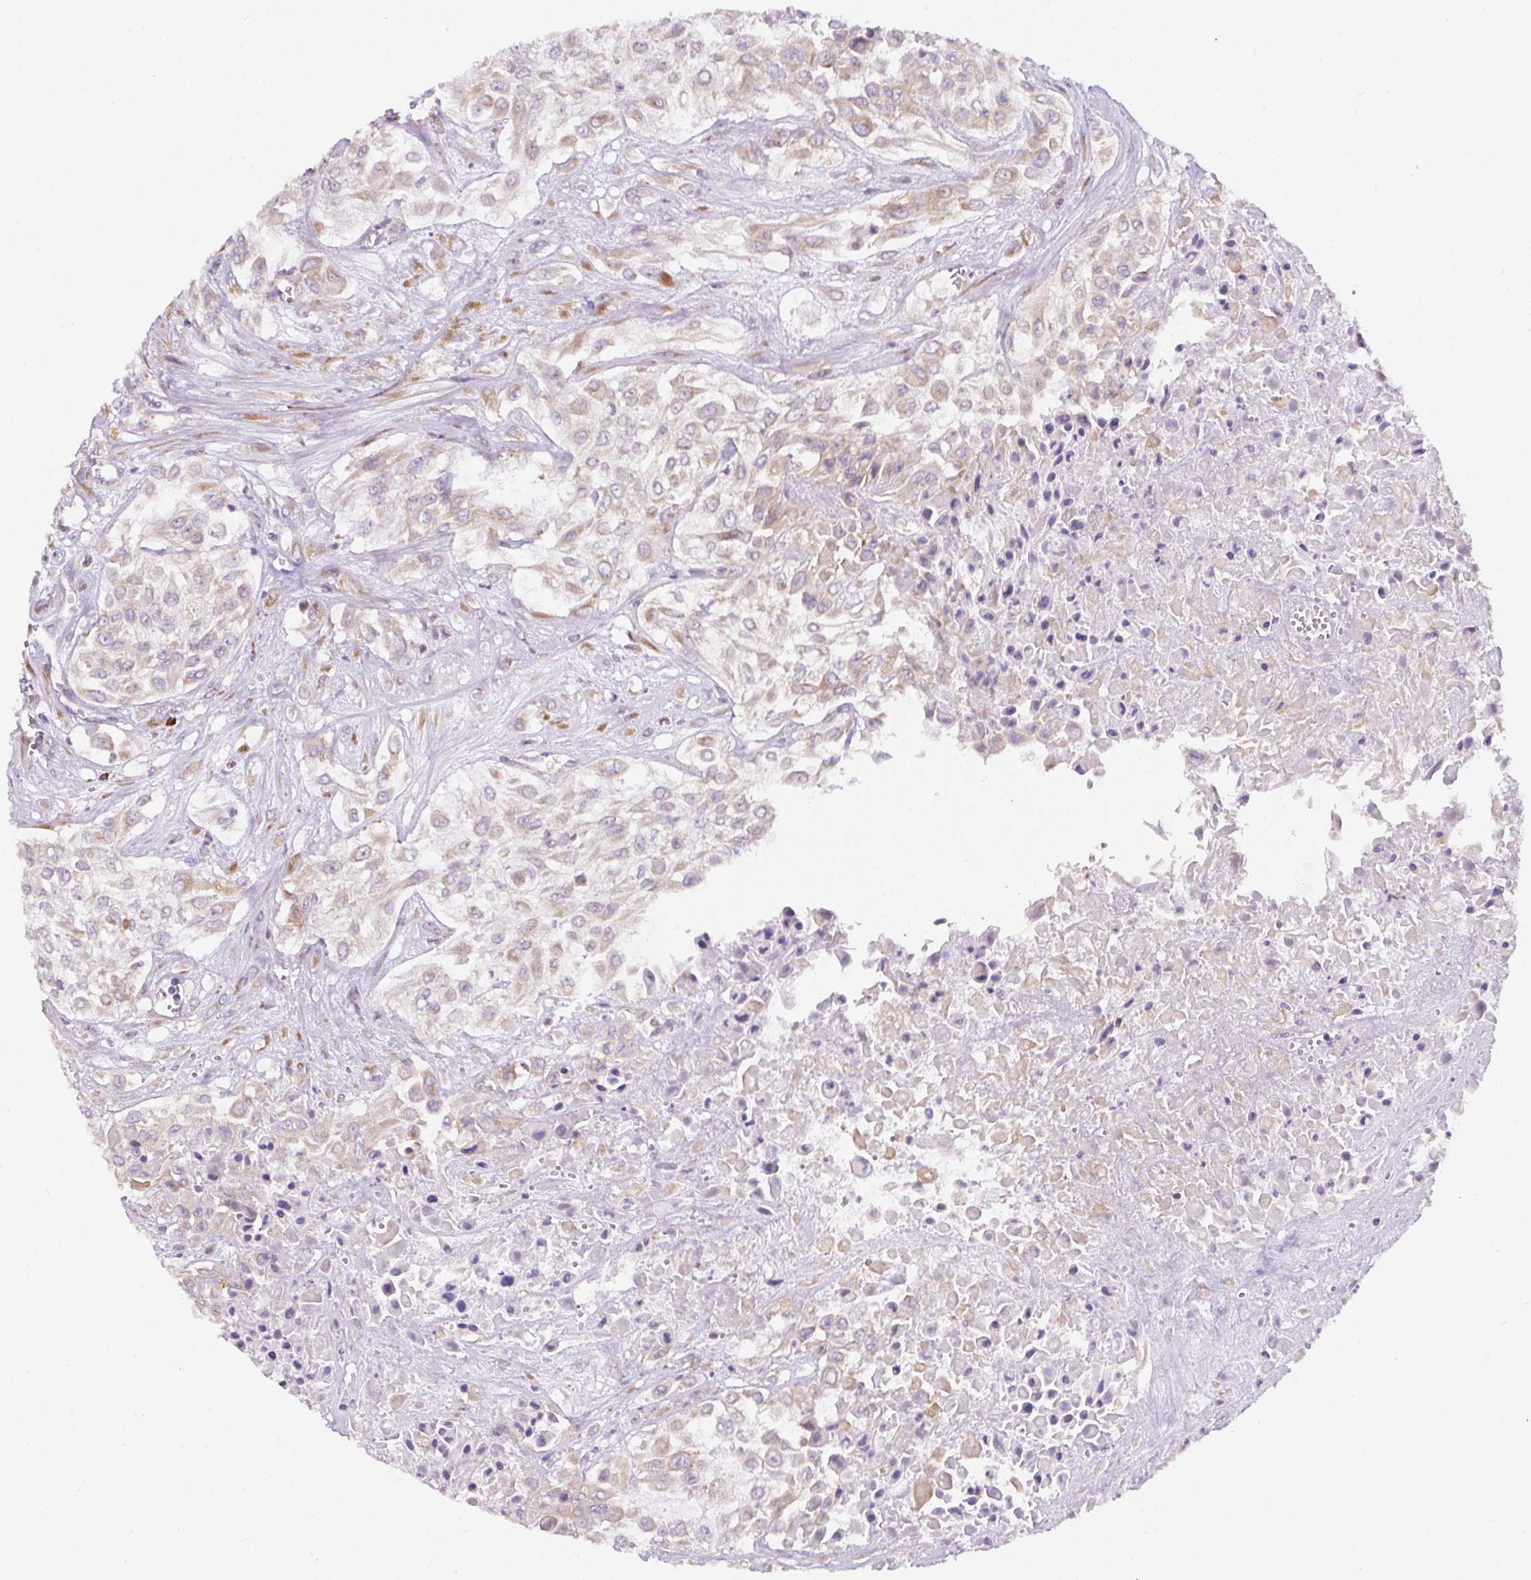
{"staining": {"intensity": "weak", "quantity": "25%-75%", "location": "cytoplasmic/membranous"}, "tissue": "urothelial cancer", "cell_type": "Tumor cells", "image_type": "cancer", "snomed": [{"axis": "morphology", "description": "Urothelial carcinoma, High grade"}, {"axis": "topography", "description": "Urinary bladder"}], "caption": "IHC staining of urothelial cancer, which exhibits low levels of weak cytoplasmic/membranous positivity in approximately 25%-75% of tumor cells indicating weak cytoplasmic/membranous protein staining. The staining was performed using DAB (brown) for protein detection and nuclei were counterstained in hematoxylin (blue).", "gene": "DDOST", "patient": {"sex": "male", "age": 57}}